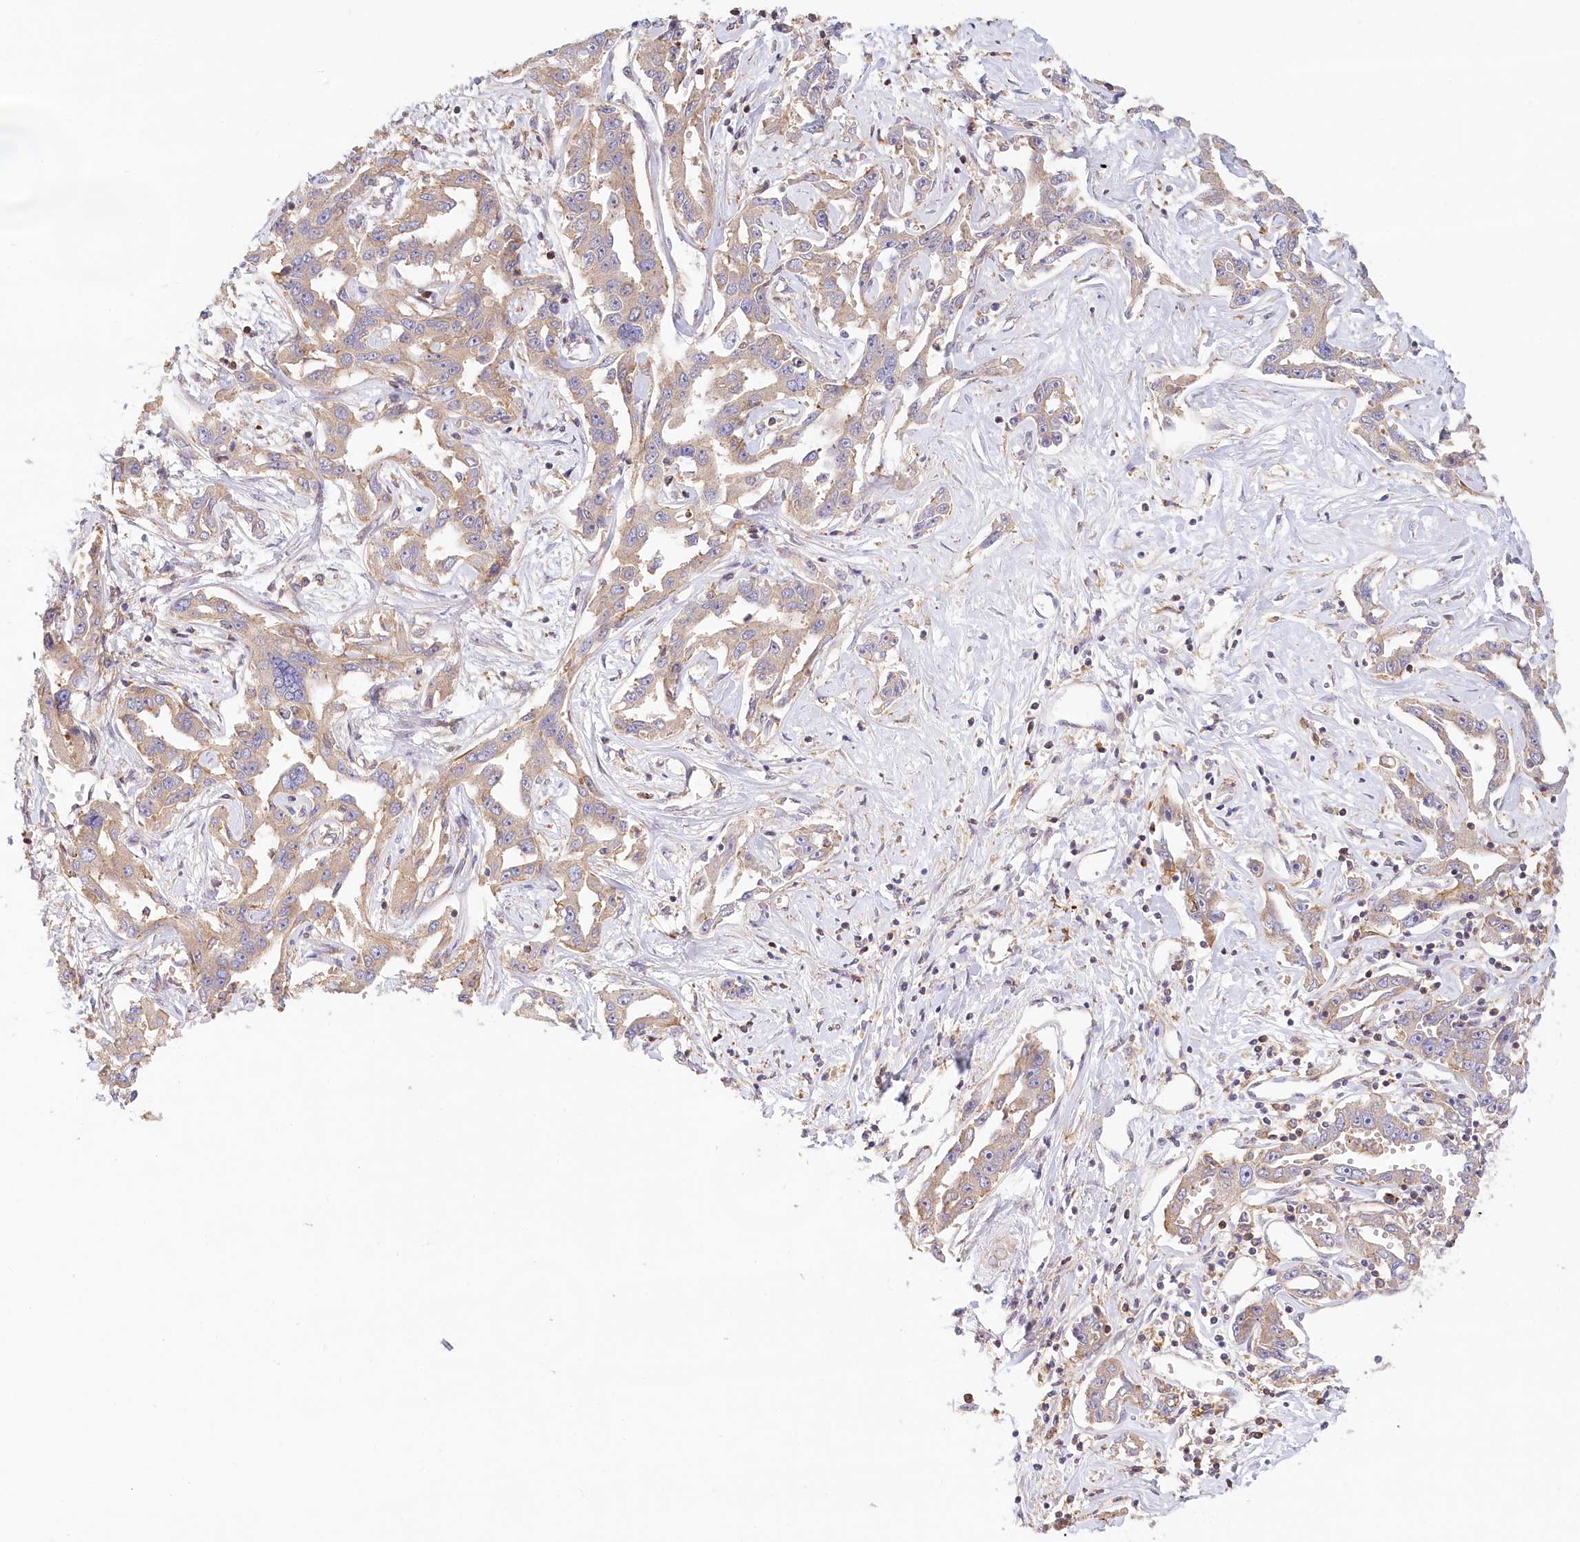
{"staining": {"intensity": "weak", "quantity": "<25%", "location": "cytoplasmic/membranous"}, "tissue": "liver cancer", "cell_type": "Tumor cells", "image_type": "cancer", "snomed": [{"axis": "morphology", "description": "Cholangiocarcinoma"}, {"axis": "topography", "description": "Liver"}], "caption": "Immunohistochemical staining of liver cancer (cholangiocarcinoma) demonstrates no significant staining in tumor cells.", "gene": "UMPS", "patient": {"sex": "male", "age": 59}}